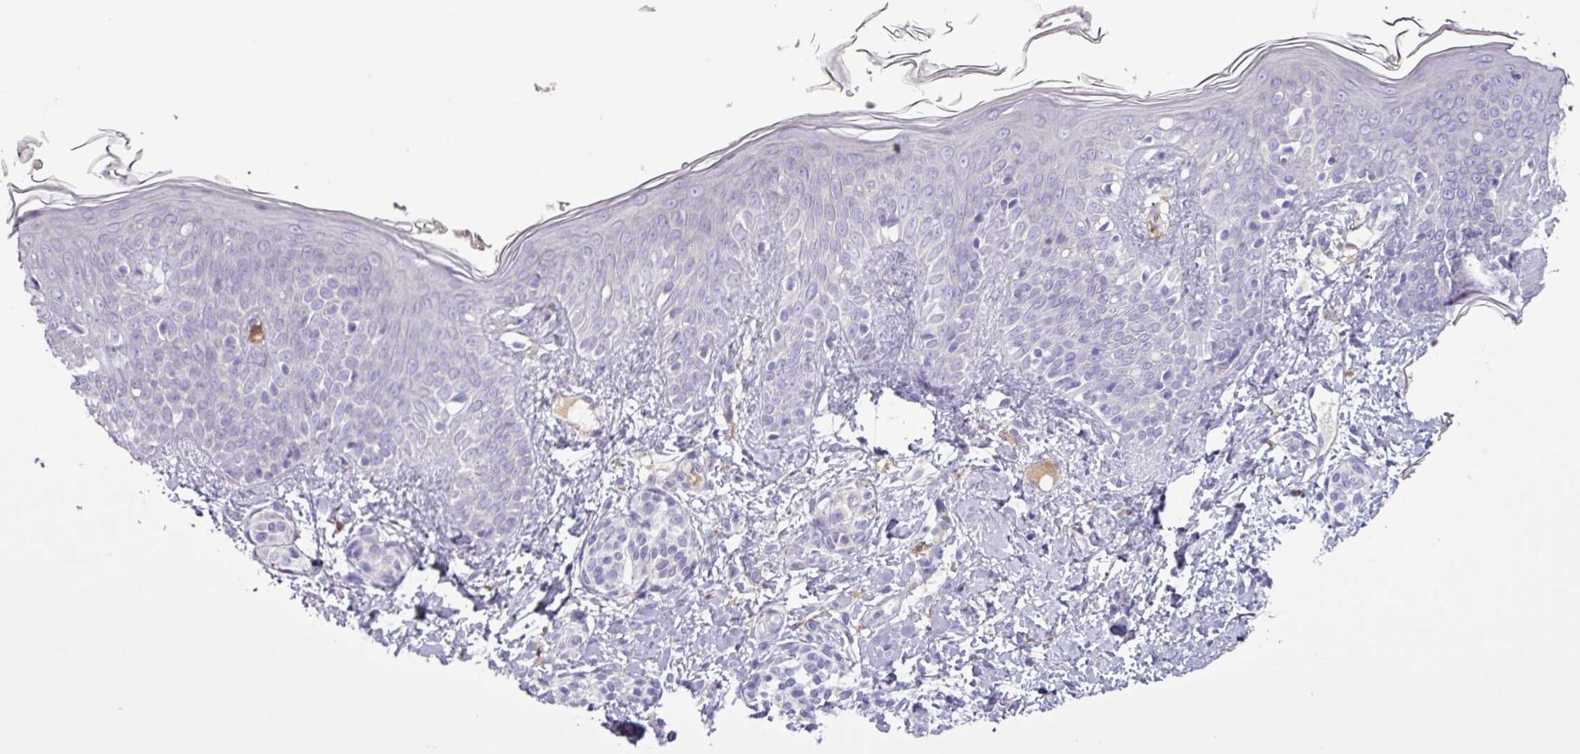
{"staining": {"intensity": "negative", "quantity": "none", "location": "none"}, "tissue": "skin", "cell_type": "Fibroblasts", "image_type": "normal", "snomed": [{"axis": "morphology", "description": "Normal tissue, NOS"}, {"axis": "topography", "description": "Skin"}], "caption": "Fibroblasts are negative for protein expression in unremarkable human skin. (Immunohistochemistry, brightfield microscopy, high magnification).", "gene": "C4A", "patient": {"sex": "male", "age": 16}}